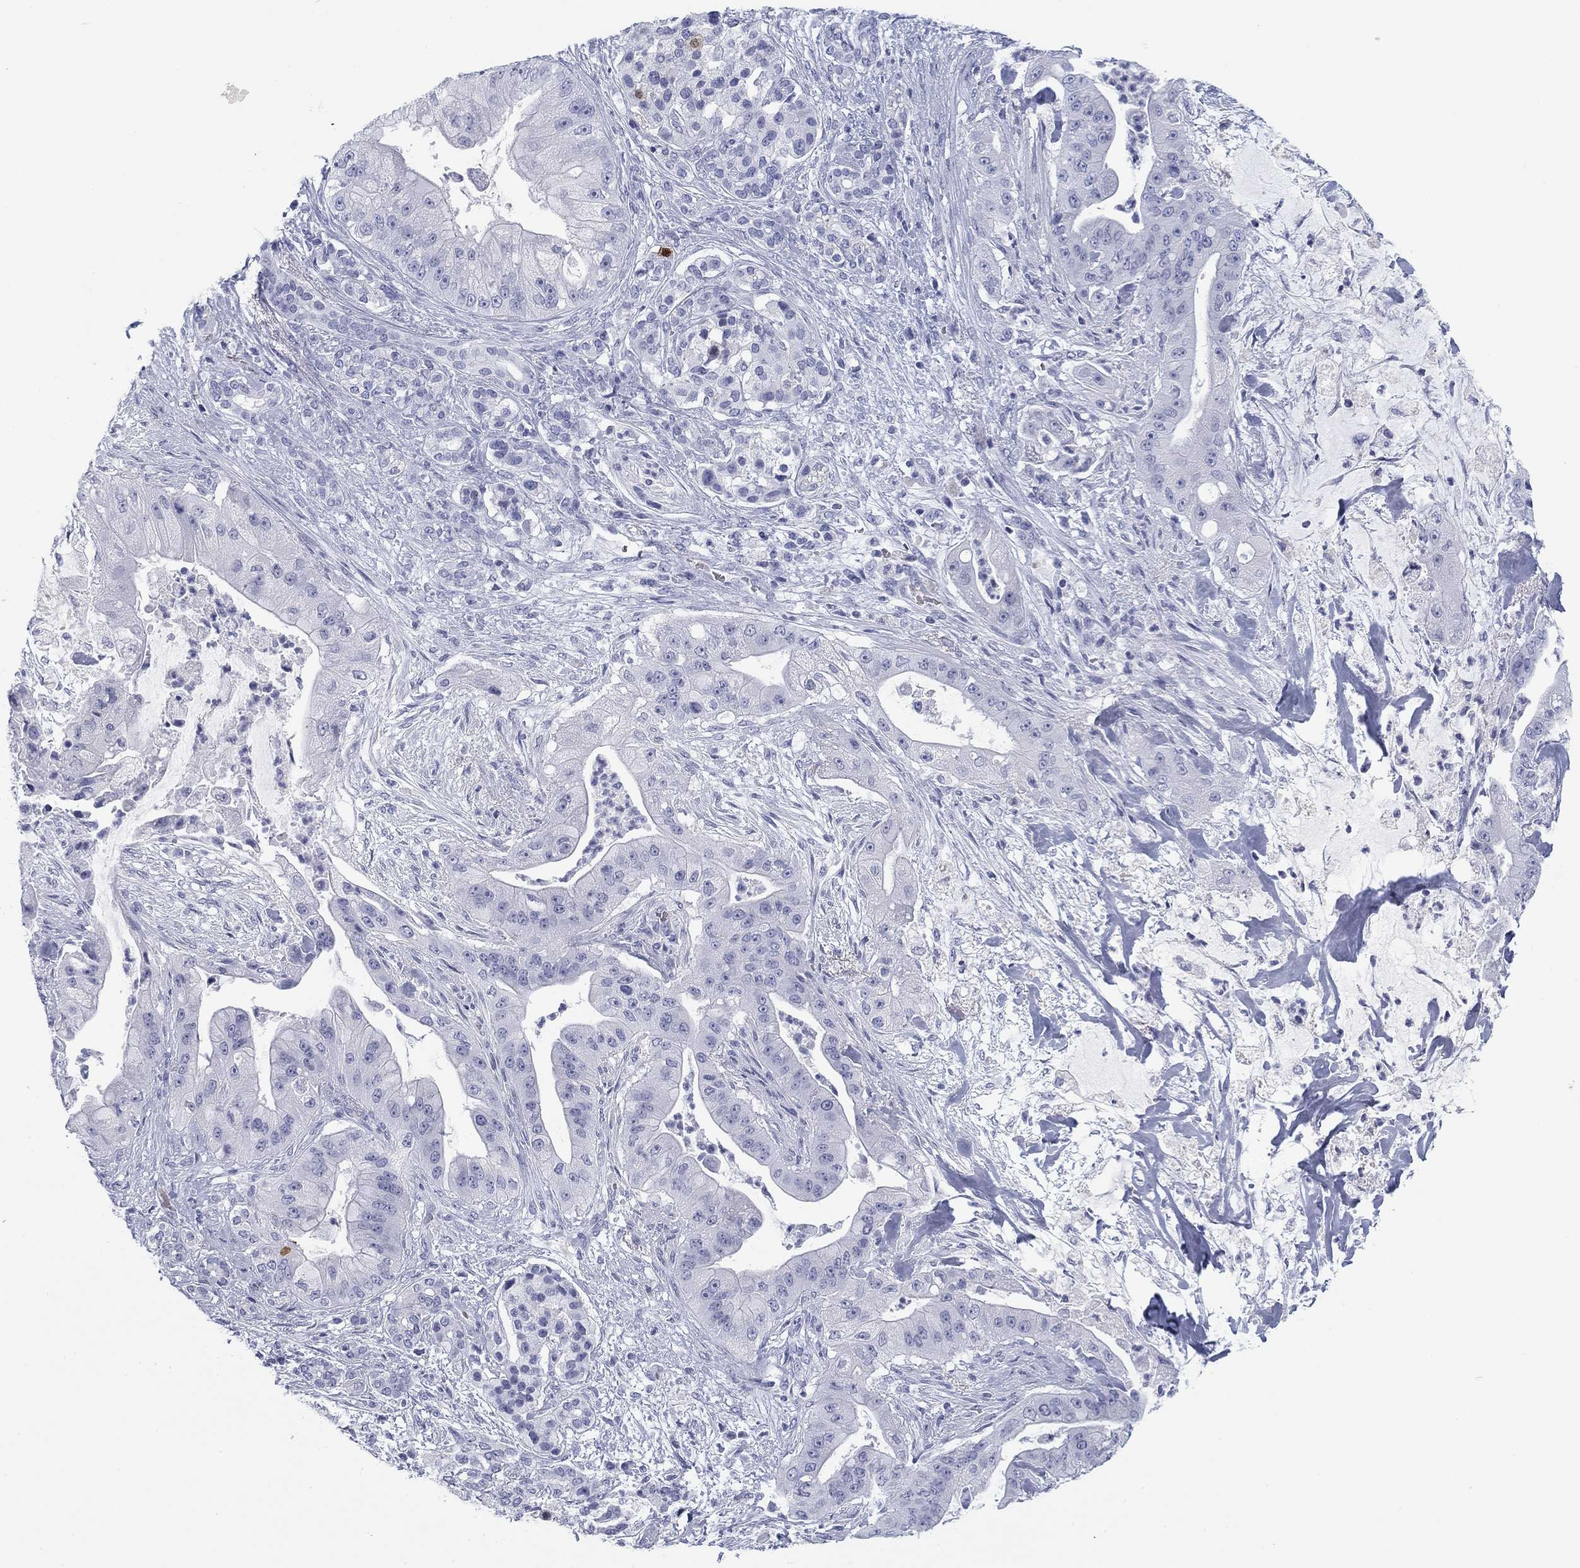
{"staining": {"intensity": "negative", "quantity": "none", "location": "none"}, "tissue": "pancreatic cancer", "cell_type": "Tumor cells", "image_type": "cancer", "snomed": [{"axis": "morphology", "description": "Normal tissue, NOS"}, {"axis": "morphology", "description": "Inflammation, NOS"}, {"axis": "morphology", "description": "Adenocarcinoma, NOS"}, {"axis": "topography", "description": "Pancreas"}], "caption": "Immunohistochemical staining of human adenocarcinoma (pancreatic) shows no significant staining in tumor cells.", "gene": "CALB1", "patient": {"sex": "male", "age": 57}}